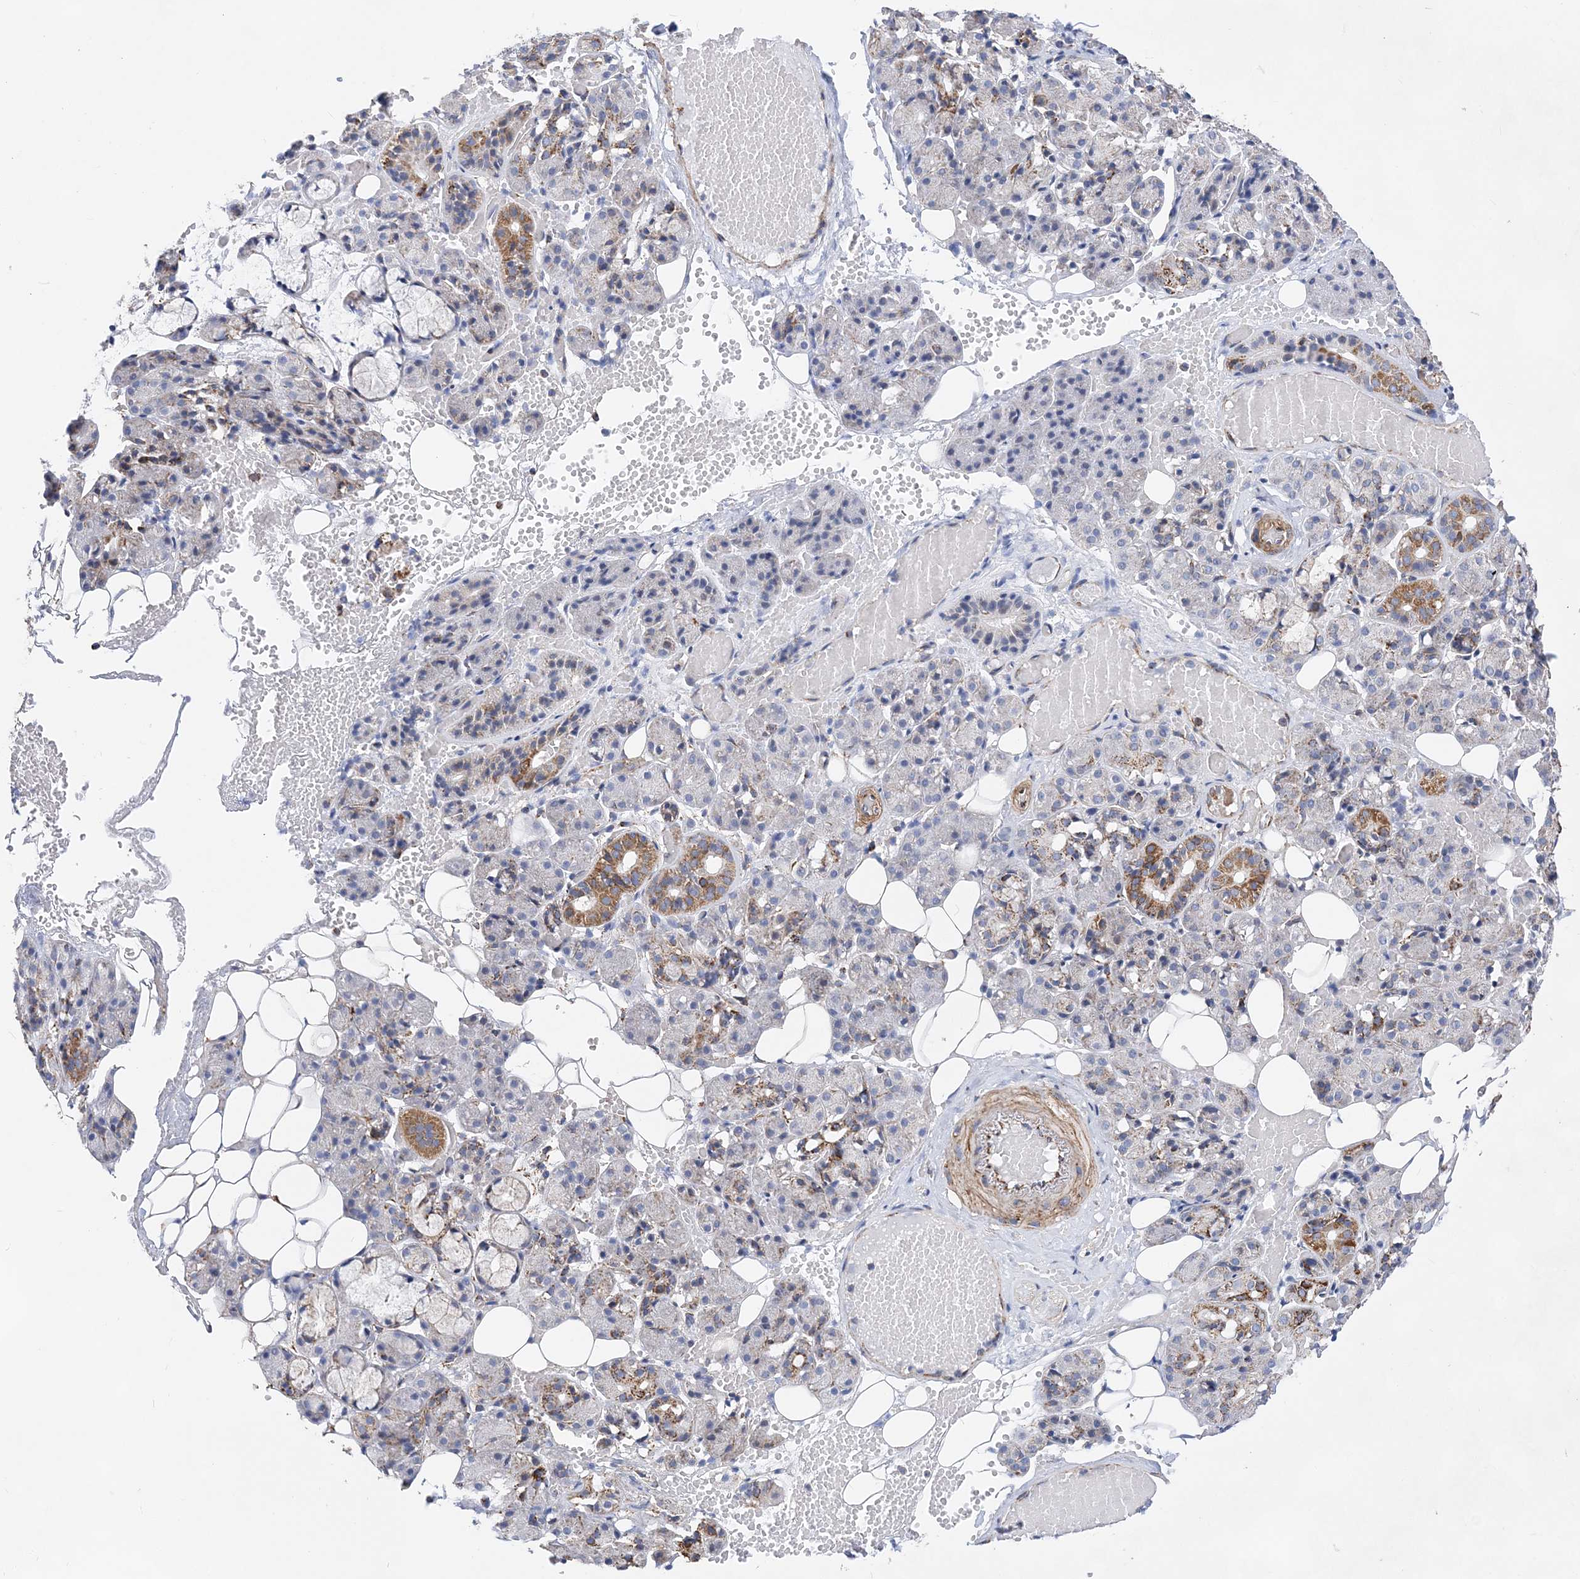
{"staining": {"intensity": "strong", "quantity": "<25%", "location": "cytoplasmic/membranous"}, "tissue": "salivary gland", "cell_type": "Glandular cells", "image_type": "normal", "snomed": [{"axis": "morphology", "description": "Normal tissue, NOS"}, {"axis": "topography", "description": "Salivary gland"}], "caption": "Salivary gland stained with a brown dye reveals strong cytoplasmic/membranous positive positivity in about <25% of glandular cells.", "gene": "ACOT9", "patient": {"sex": "male", "age": 63}}